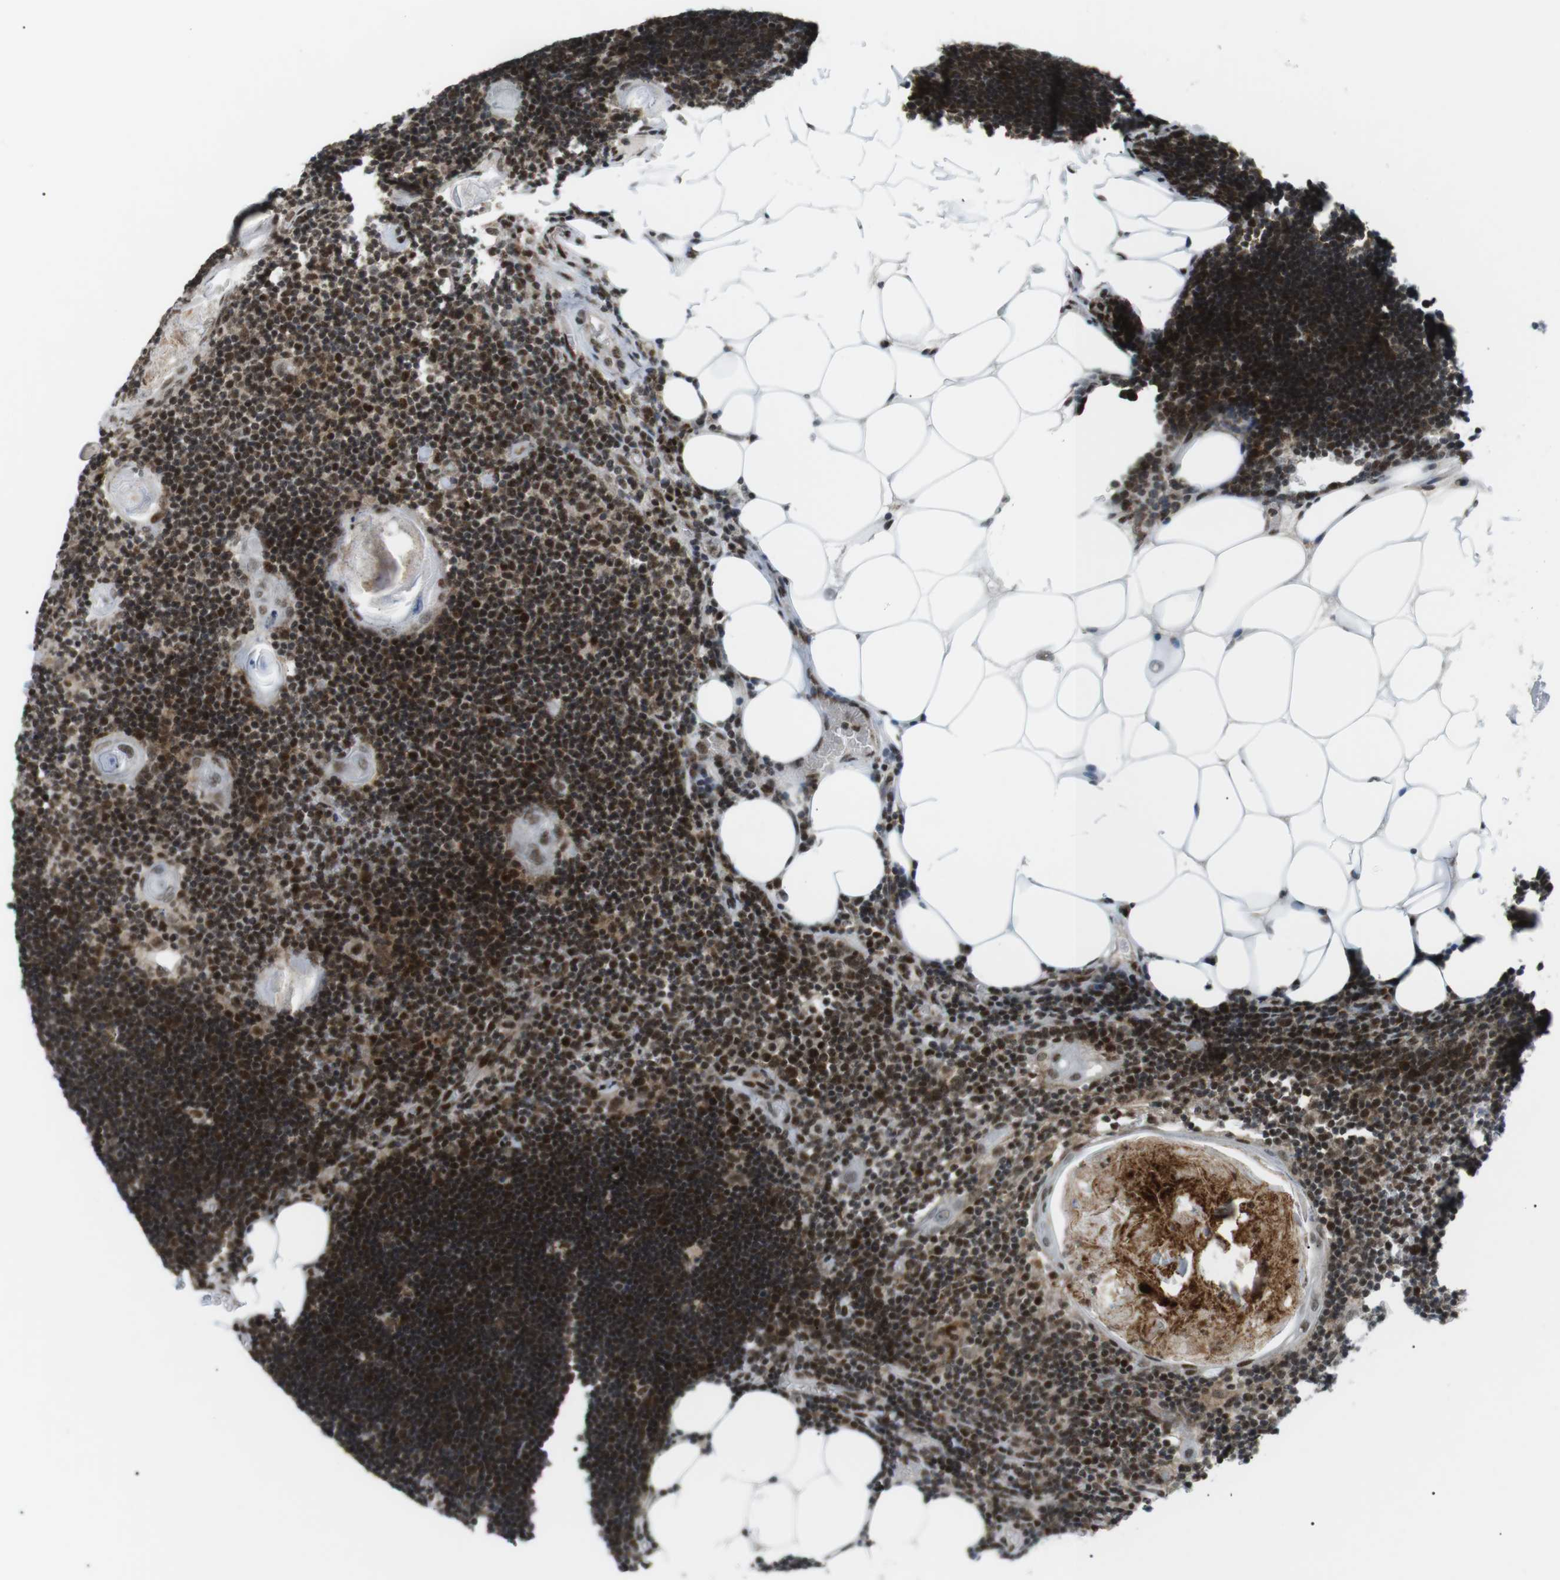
{"staining": {"intensity": "strong", "quantity": ">75%", "location": "nuclear"}, "tissue": "lymph node", "cell_type": "Germinal center cells", "image_type": "normal", "snomed": [{"axis": "morphology", "description": "Normal tissue, NOS"}, {"axis": "topography", "description": "Lymph node"}], "caption": "Immunohistochemical staining of normal lymph node demonstrates high levels of strong nuclear staining in about >75% of germinal center cells.", "gene": "CDC27", "patient": {"sex": "male", "age": 33}}